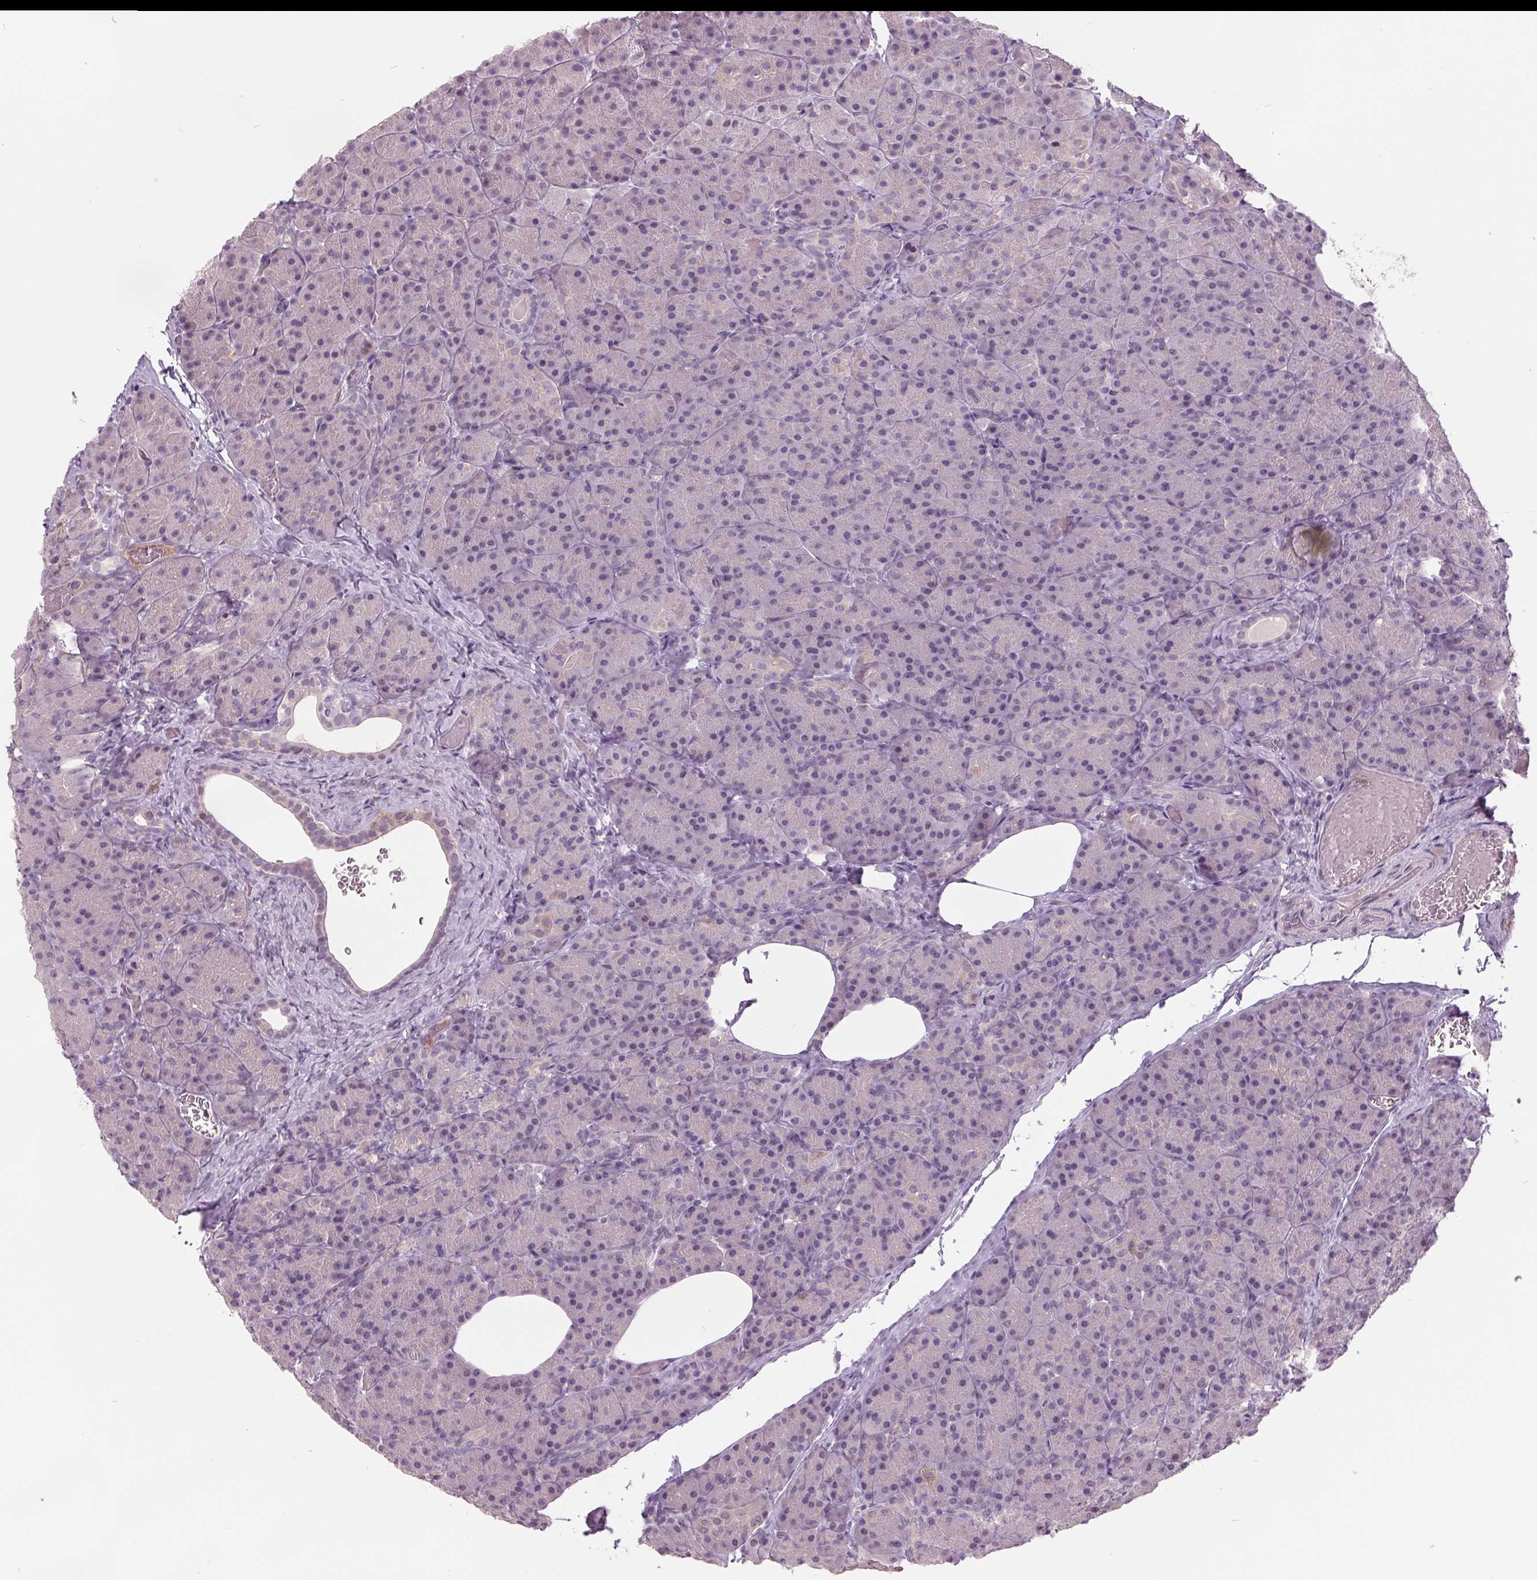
{"staining": {"intensity": "negative", "quantity": "none", "location": "none"}, "tissue": "pancreas", "cell_type": "Exocrine glandular cells", "image_type": "normal", "snomed": [{"axis": "morphology", "description": "Normal tissue, NOS"}, {"axis": "topography", "description": "Pancreas"}], "caption": "An image of pancreas stained for a protein displays no brown staining in exocrine glandular cells. (DAB (3,3'-diaminobenzidine) IHC, high magnification).", "gene": "C2orf16", "patient": {"sex": "male", "age": 57}}